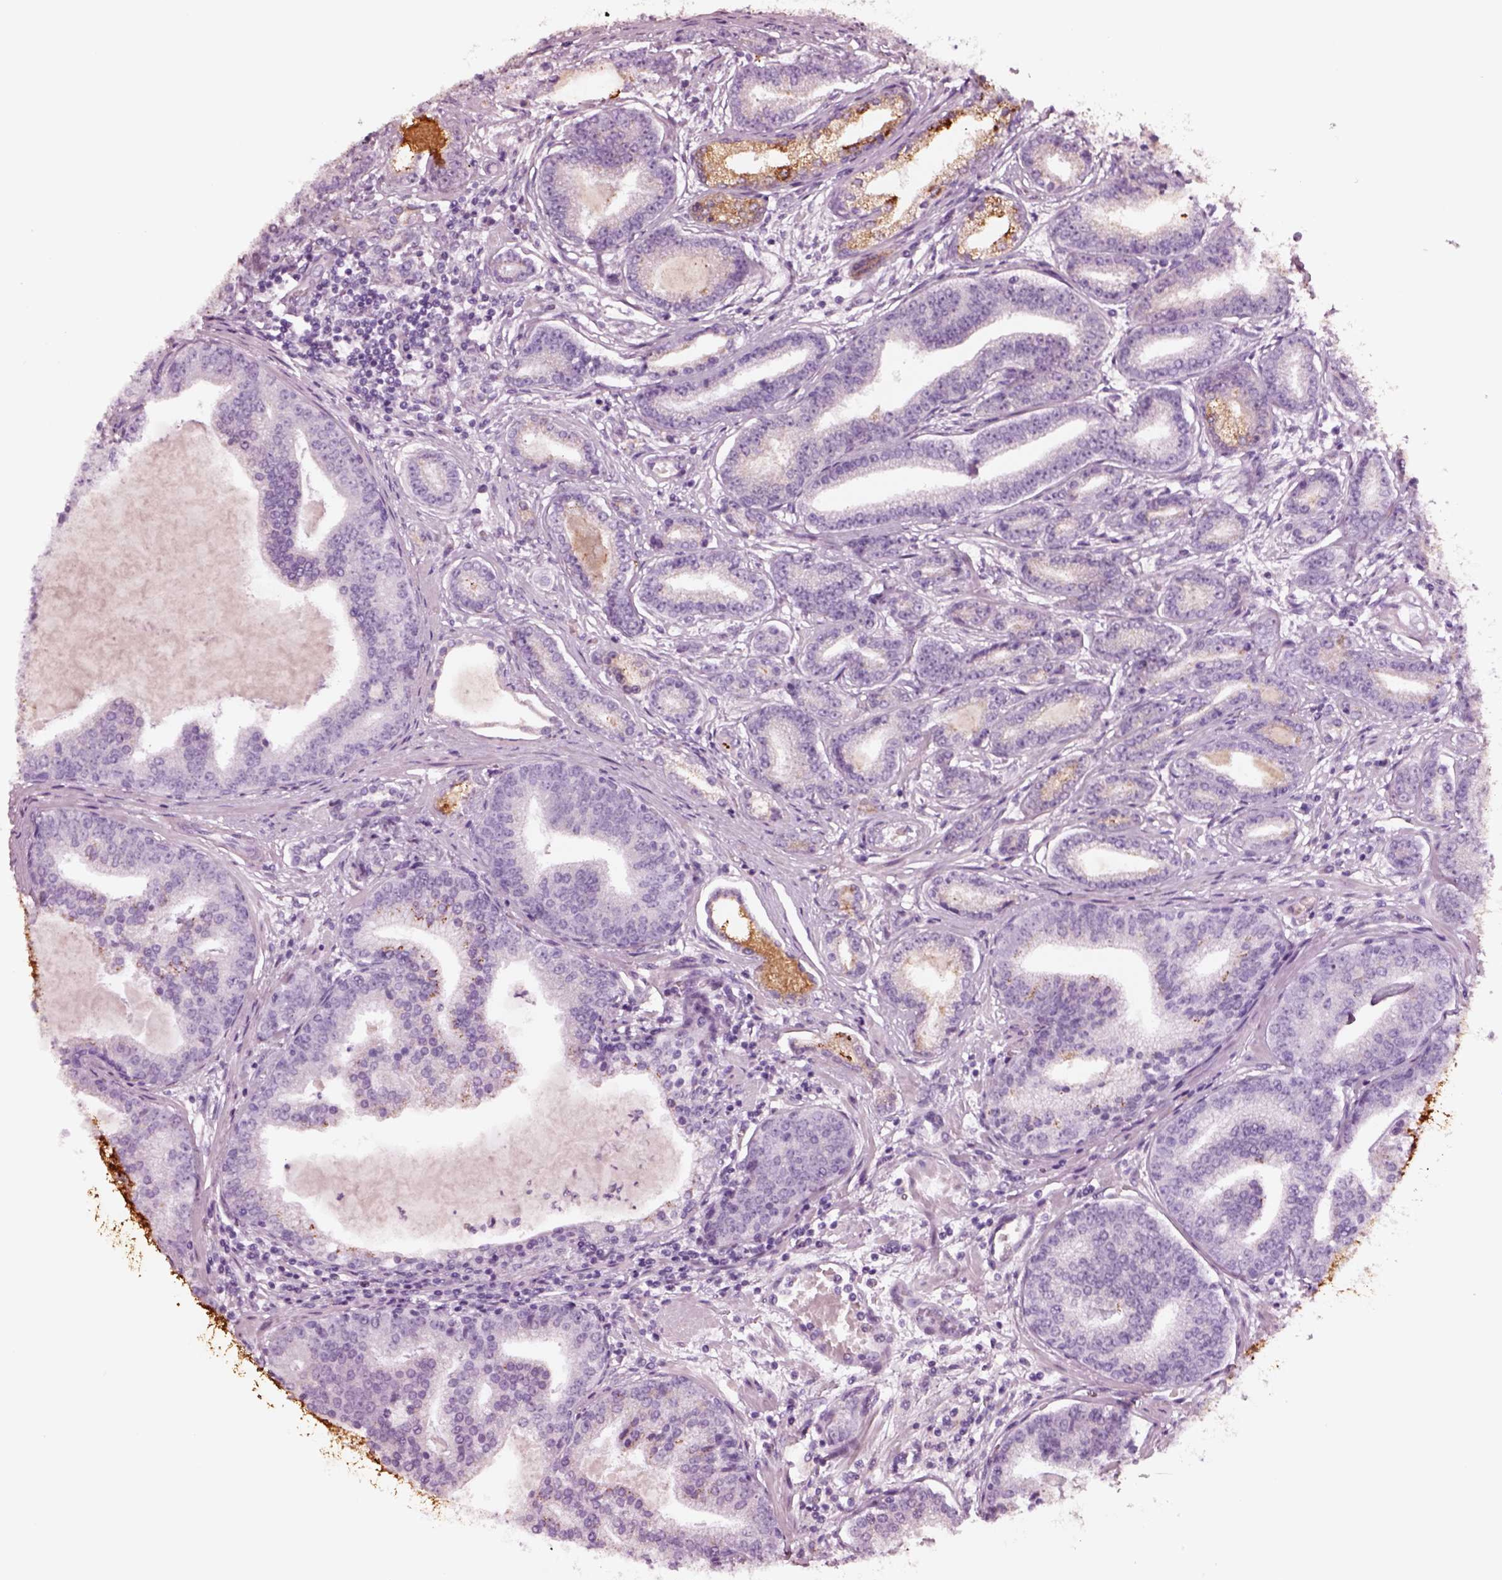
{"staining": {"intensity": "negative", "quantity": "none", "location": "none"}, "tissue": "prostate cancer", "cell_type": "Tumor cells", "image_type": "cancer", "snomed": [{"axis": "morphology", "description": "Adenocarcinoma, NOS"}, {"axis": "topography", "description": "Prostate"}], "caption": "An IHC micrograph of adenocarcinoma (prostate) is shown. There is no staining in tumor cells of adenocarcinoma (prostate).", "gene": "NMRK2", "patient": {"sex": "male", "age": 64}}